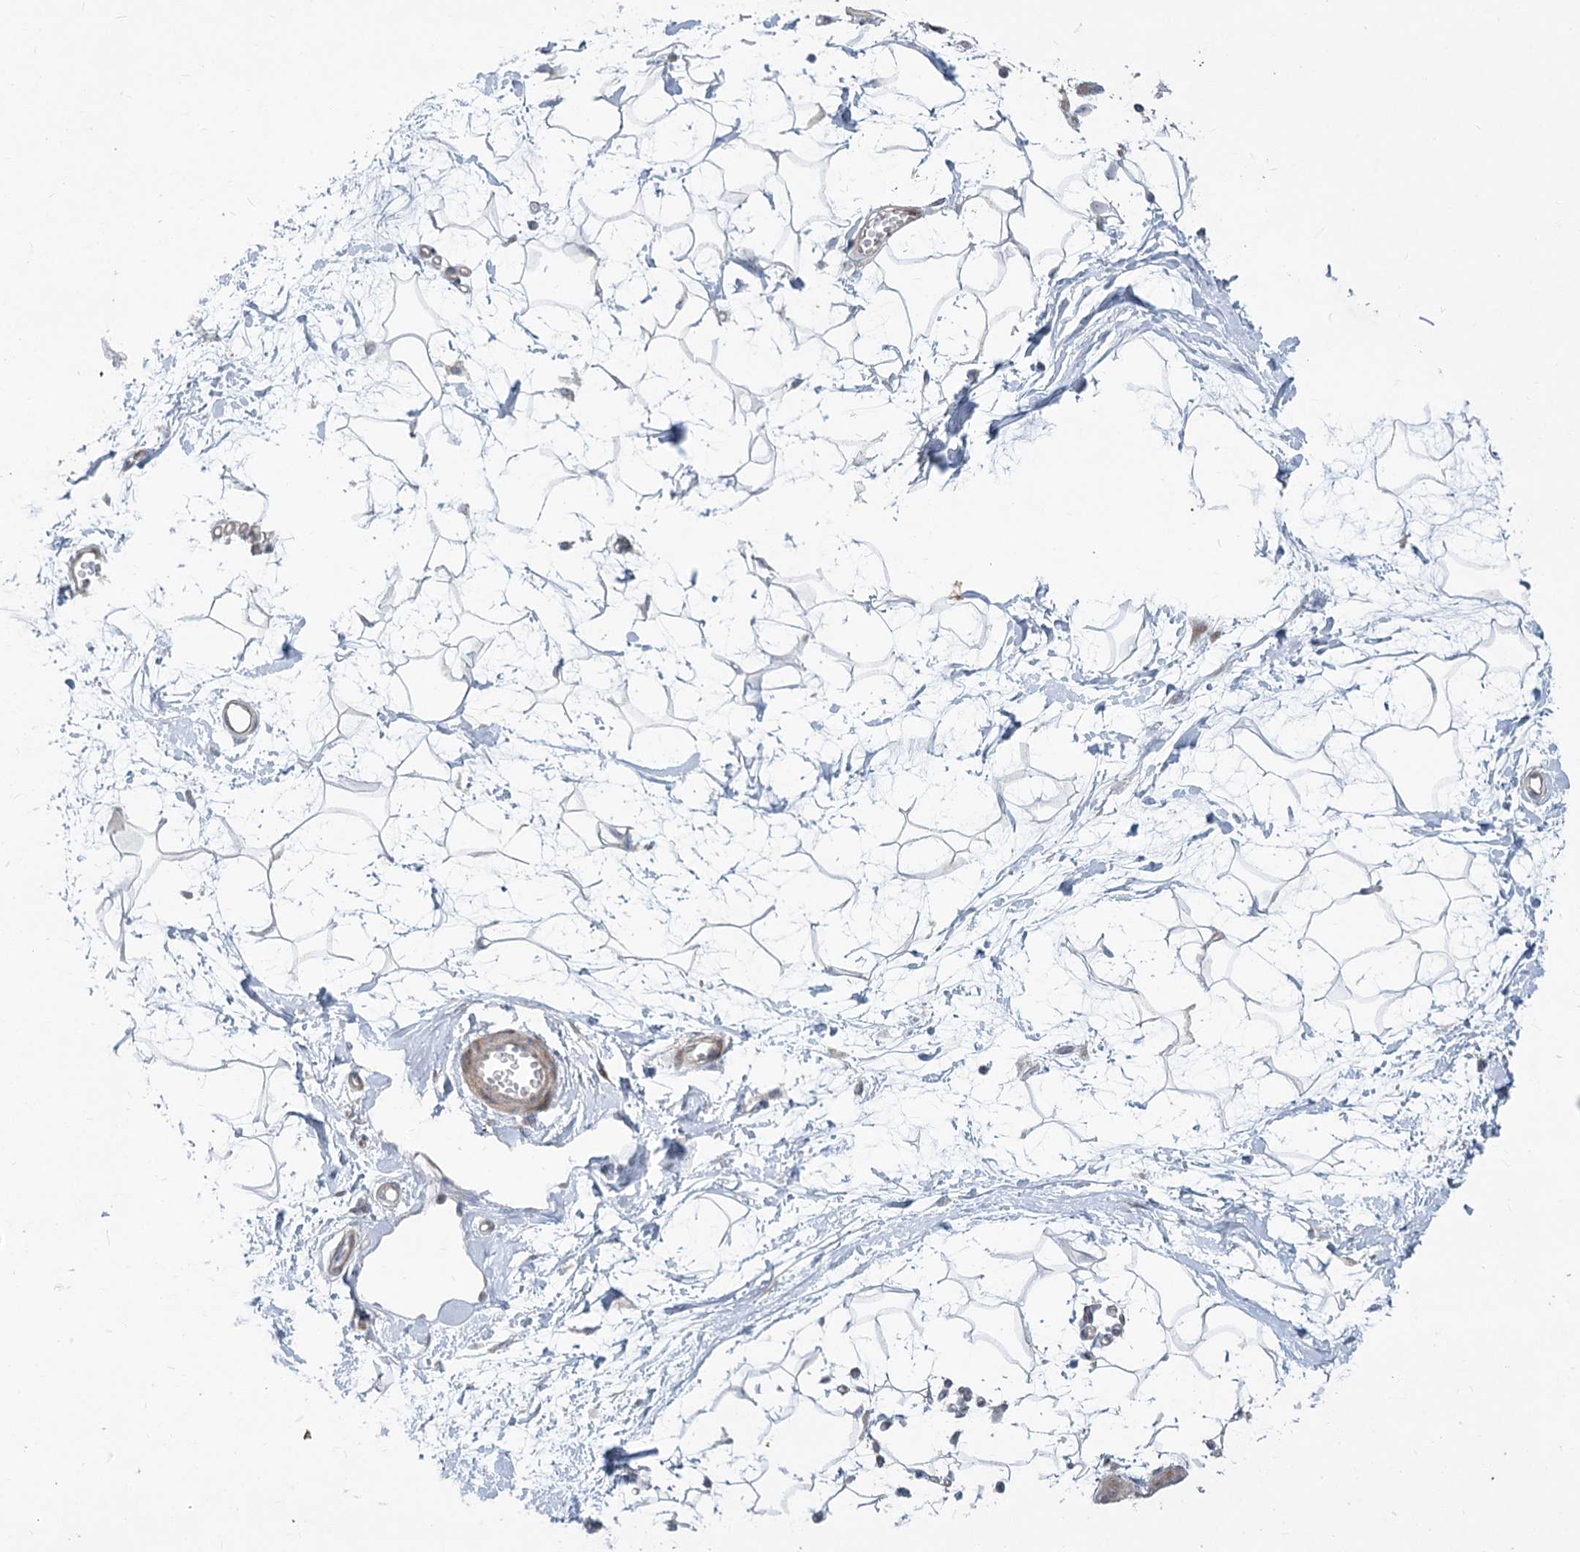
{"staining": {"intensity": "negative", "quantity": "none", "location": "none"}, "tissue": "breast", "cell_type": "Adipocytes", "image_type": "normal", "snomed": [{"axis": "morphology", "description": "Normal tissue, NOS"}, {"axis": "topography", "description": "Breast"}], "caption": "The image demonstrates no significant staining in adipocytes of breast.", "gene": "ABITRAM", "patient": {"sex": "female", "age": 45}}